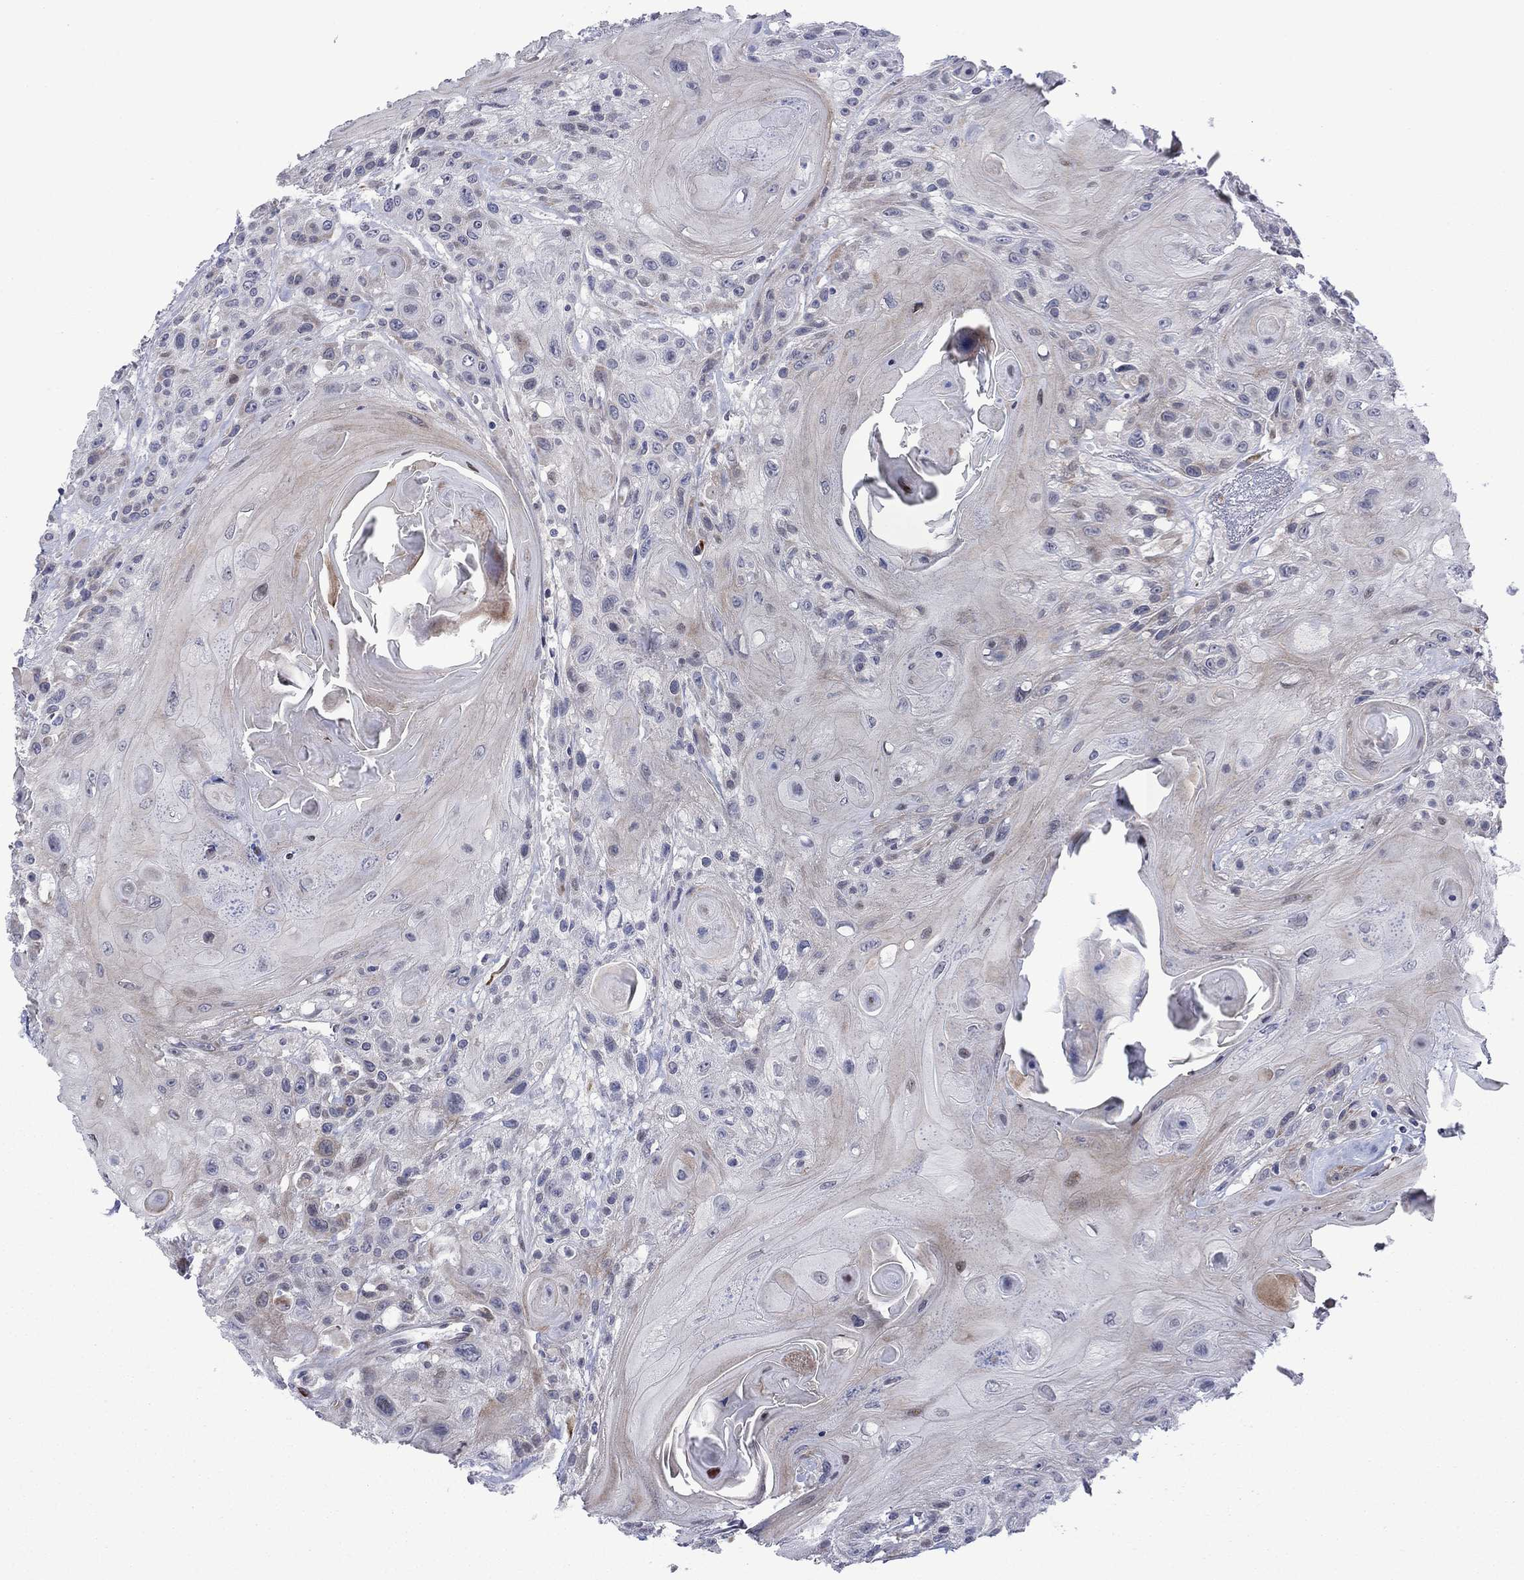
{"staining": {"intensity": "negative", "quantity": "none", "location": "none"}, "tissue": "head and neck cancer", "cell_type": "Tumor cells", "image_type": "cancer", "snomed": [{"axis": "morphology", "description": "Squamous cell carcinoma, NOS"}, {"axis": "topography", "description": "Head-Neck"}], "caption": "DAB (3,3'-diaminobenzidine) immunohistochemical staining of squamous cell carcinoma (head and neck) displays no significant staining in tumor cells. (DAB IHC visualized using brightfield microscopy, high magnification).", "gene": "TTC21B", "patient": {"sex": "female", "age": 59}}